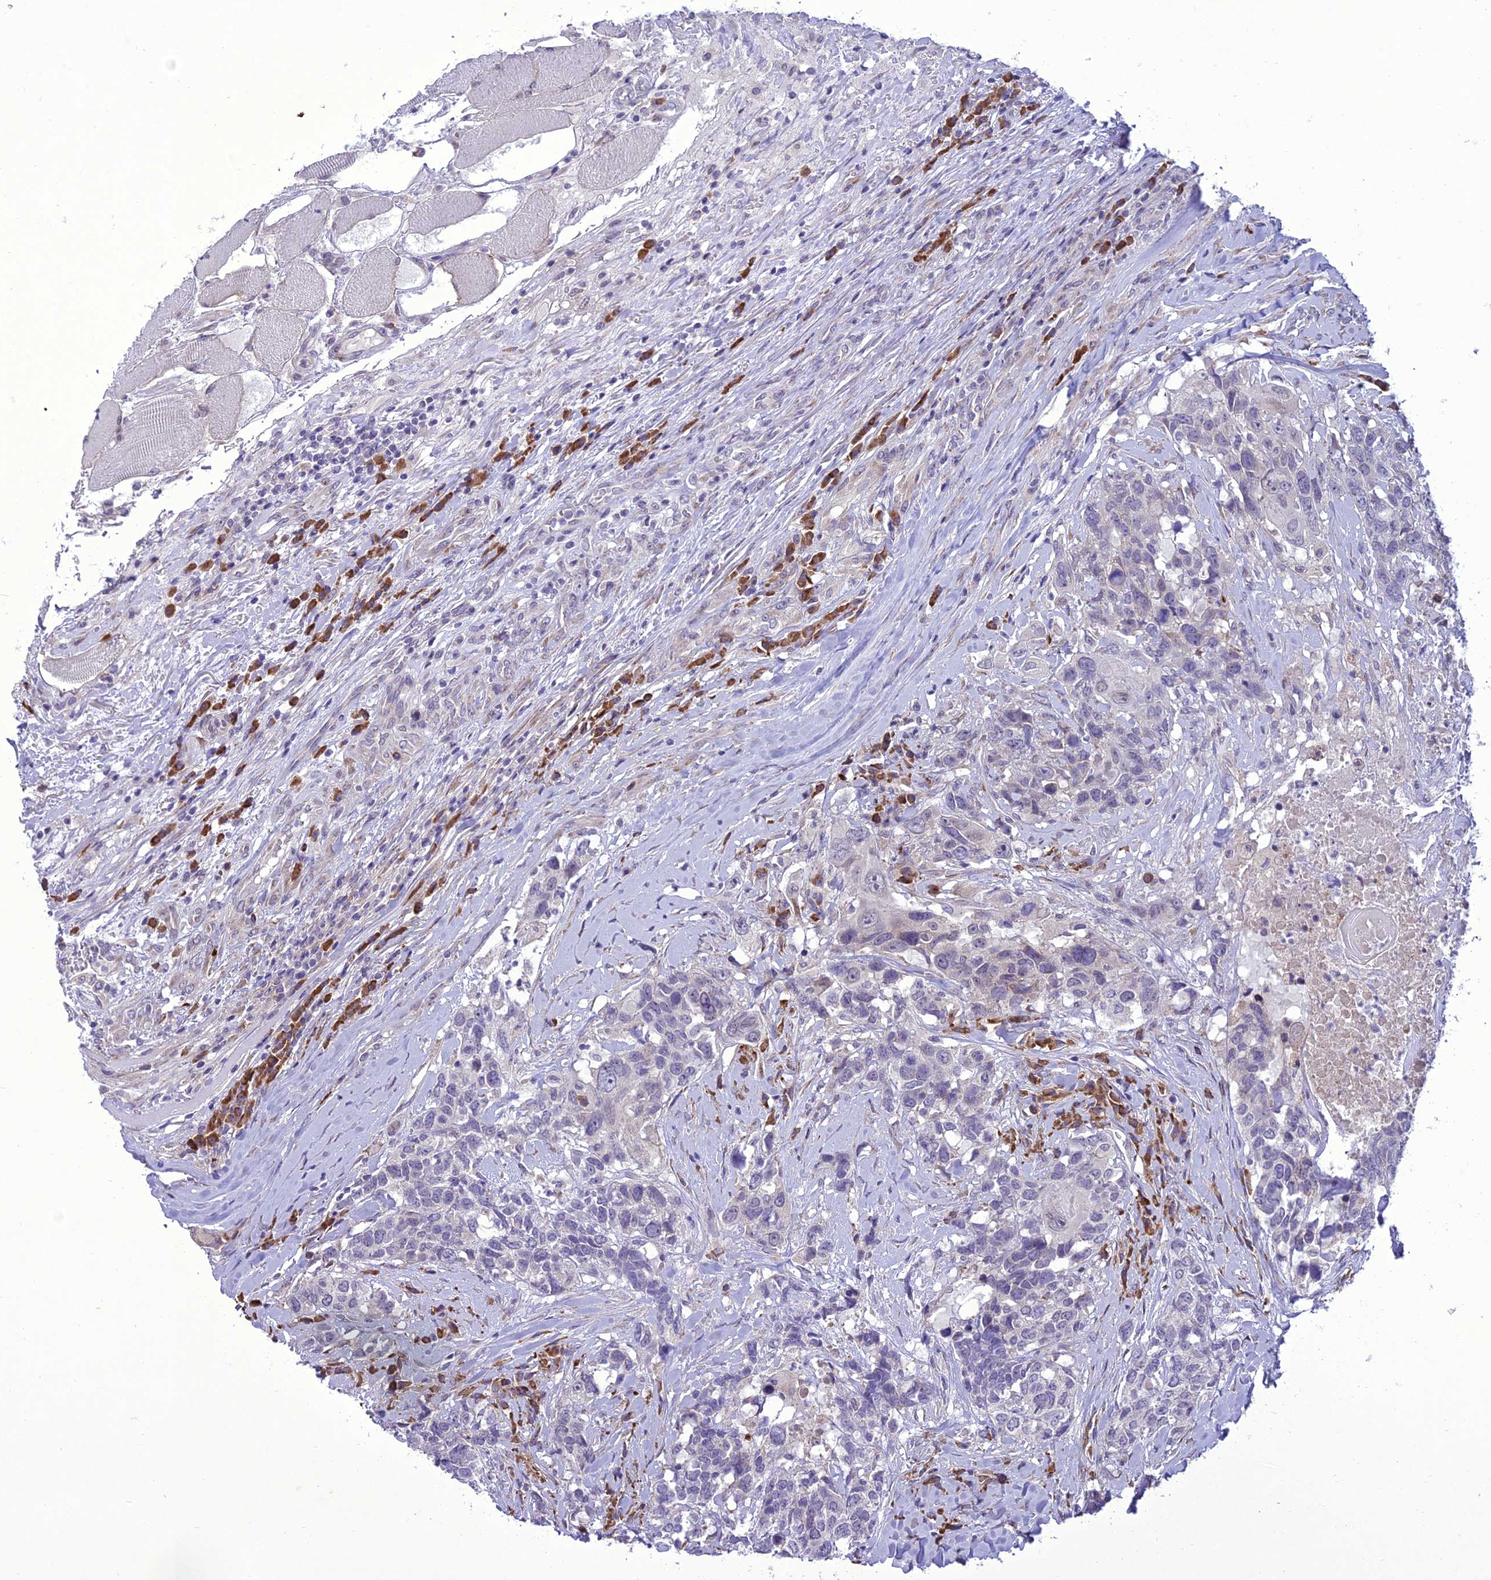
{"staining": {"intensity": "negative", "quantity": "none", "location": "none"}, "tissue": "head and neck cancer", "cell_type": "Tumor cells", "image_type": "cancer", "snomed": [{"axis": "morphology", "description": "Squamous cell carcinoma, NOS"}, {"axis": "topography", "description": "Head-Neck"}], "caption": "Photomicrograph shows no protein expression in tumor cells of head and neck squamous cell carcinoma tissue. (Stains: DAB (3,3'-diaminobenzidine) immunohistochemistry with hematoxylin counter stain, Microscopy: brightfield microscopy at high magnification).", "gene": "NEURL2", "patient": {"sex": "male", "age": 66}}